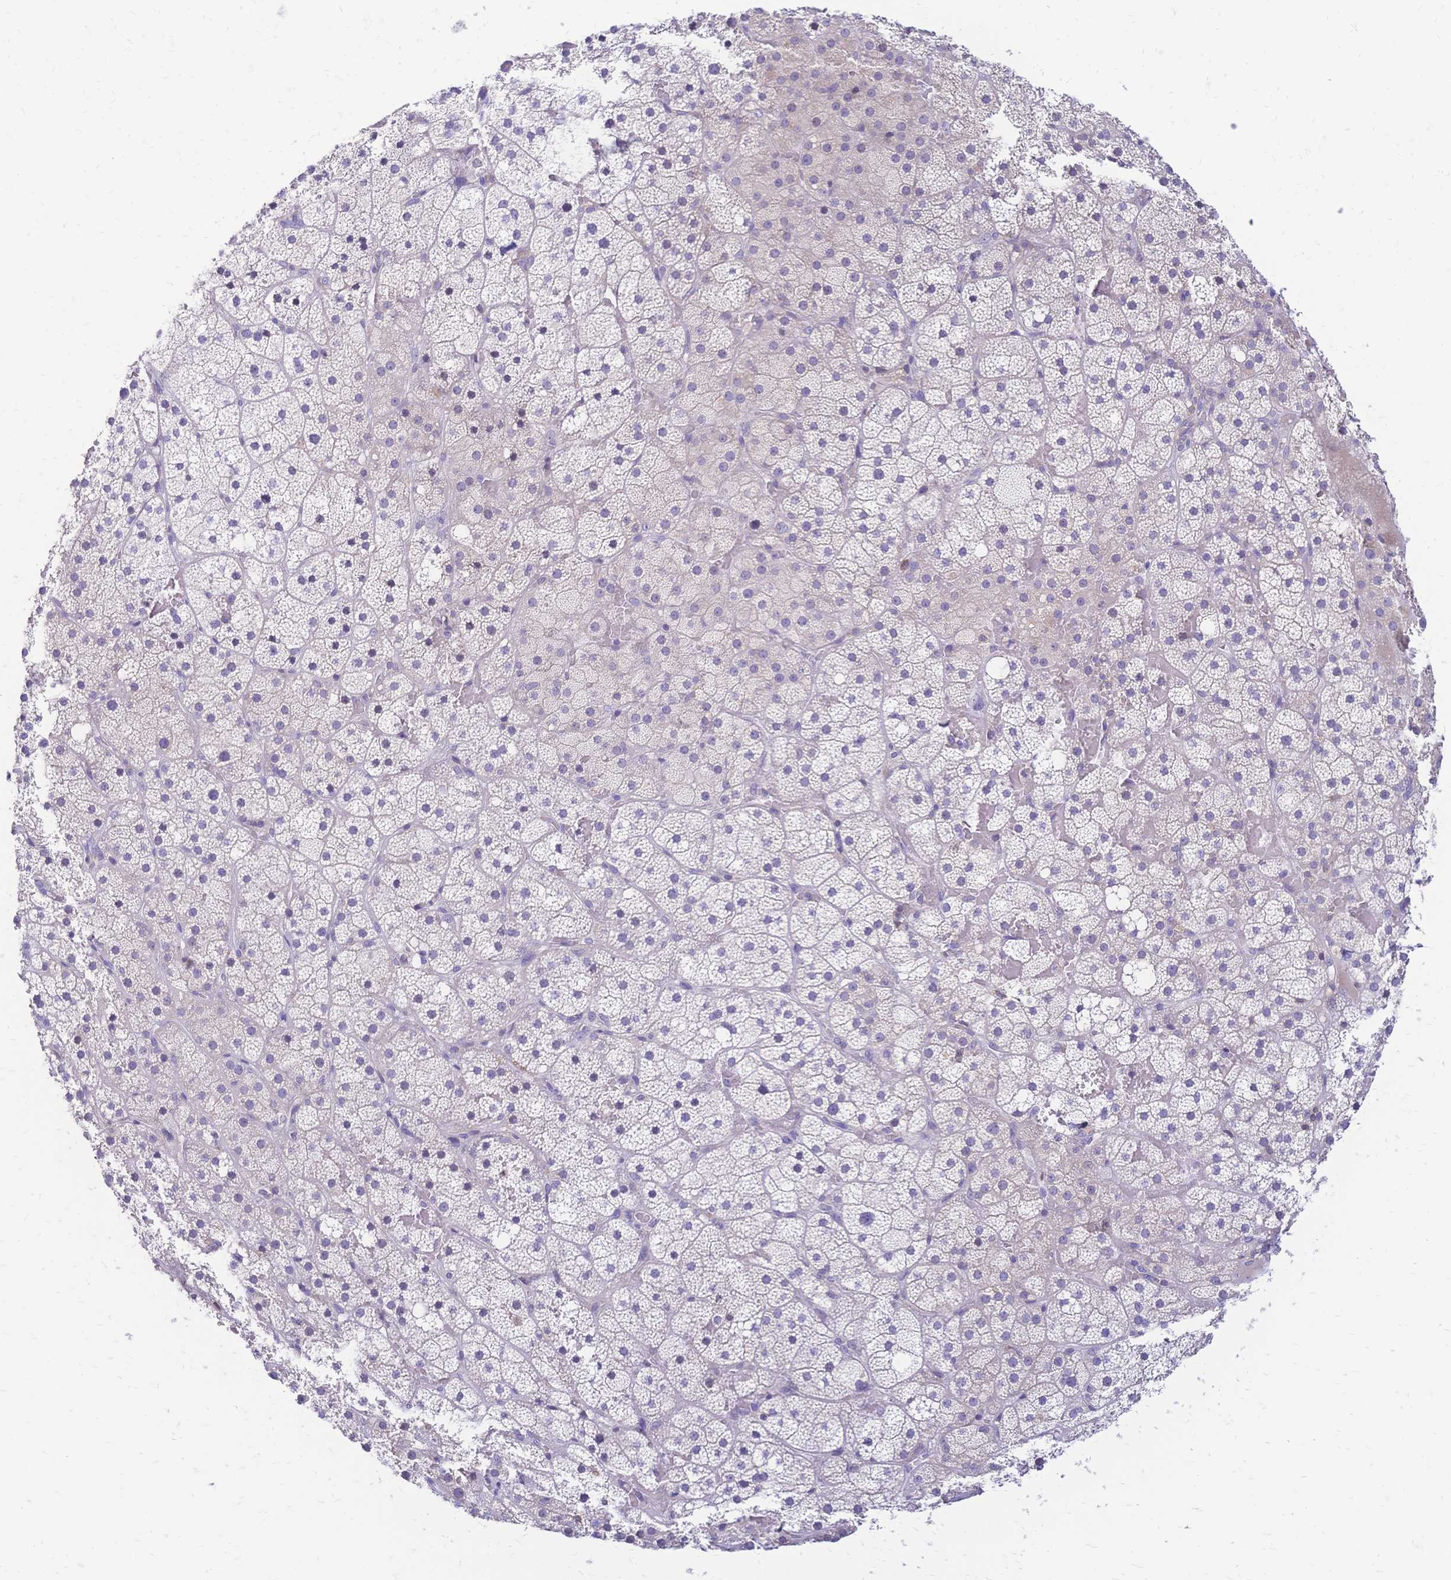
{"staining": {"intensity": "negative", "quantity": "none", "location": "none"}, "tissue": "adrenal gland", "cell_type": "Glandular cells", "image_type": "normal", "snomed": [{"axis": "morphology", "description": "Normal tissue, NOS"}, {"axis": "topography", "description": "Adrenal gland"}], "caption": "An immunohistochemistry (IHC) histopathology image of normal adrenal gland is shown. There is no staining in glandular cells of adrenal gland. Brightfield microscopy of immunohistochemistry (IHC) stained with DAB (brown) and hematoxylin (blue), captured at high magnification.", "gene": "IL2RA", "patient": {"sex": "male", "age": 53}}